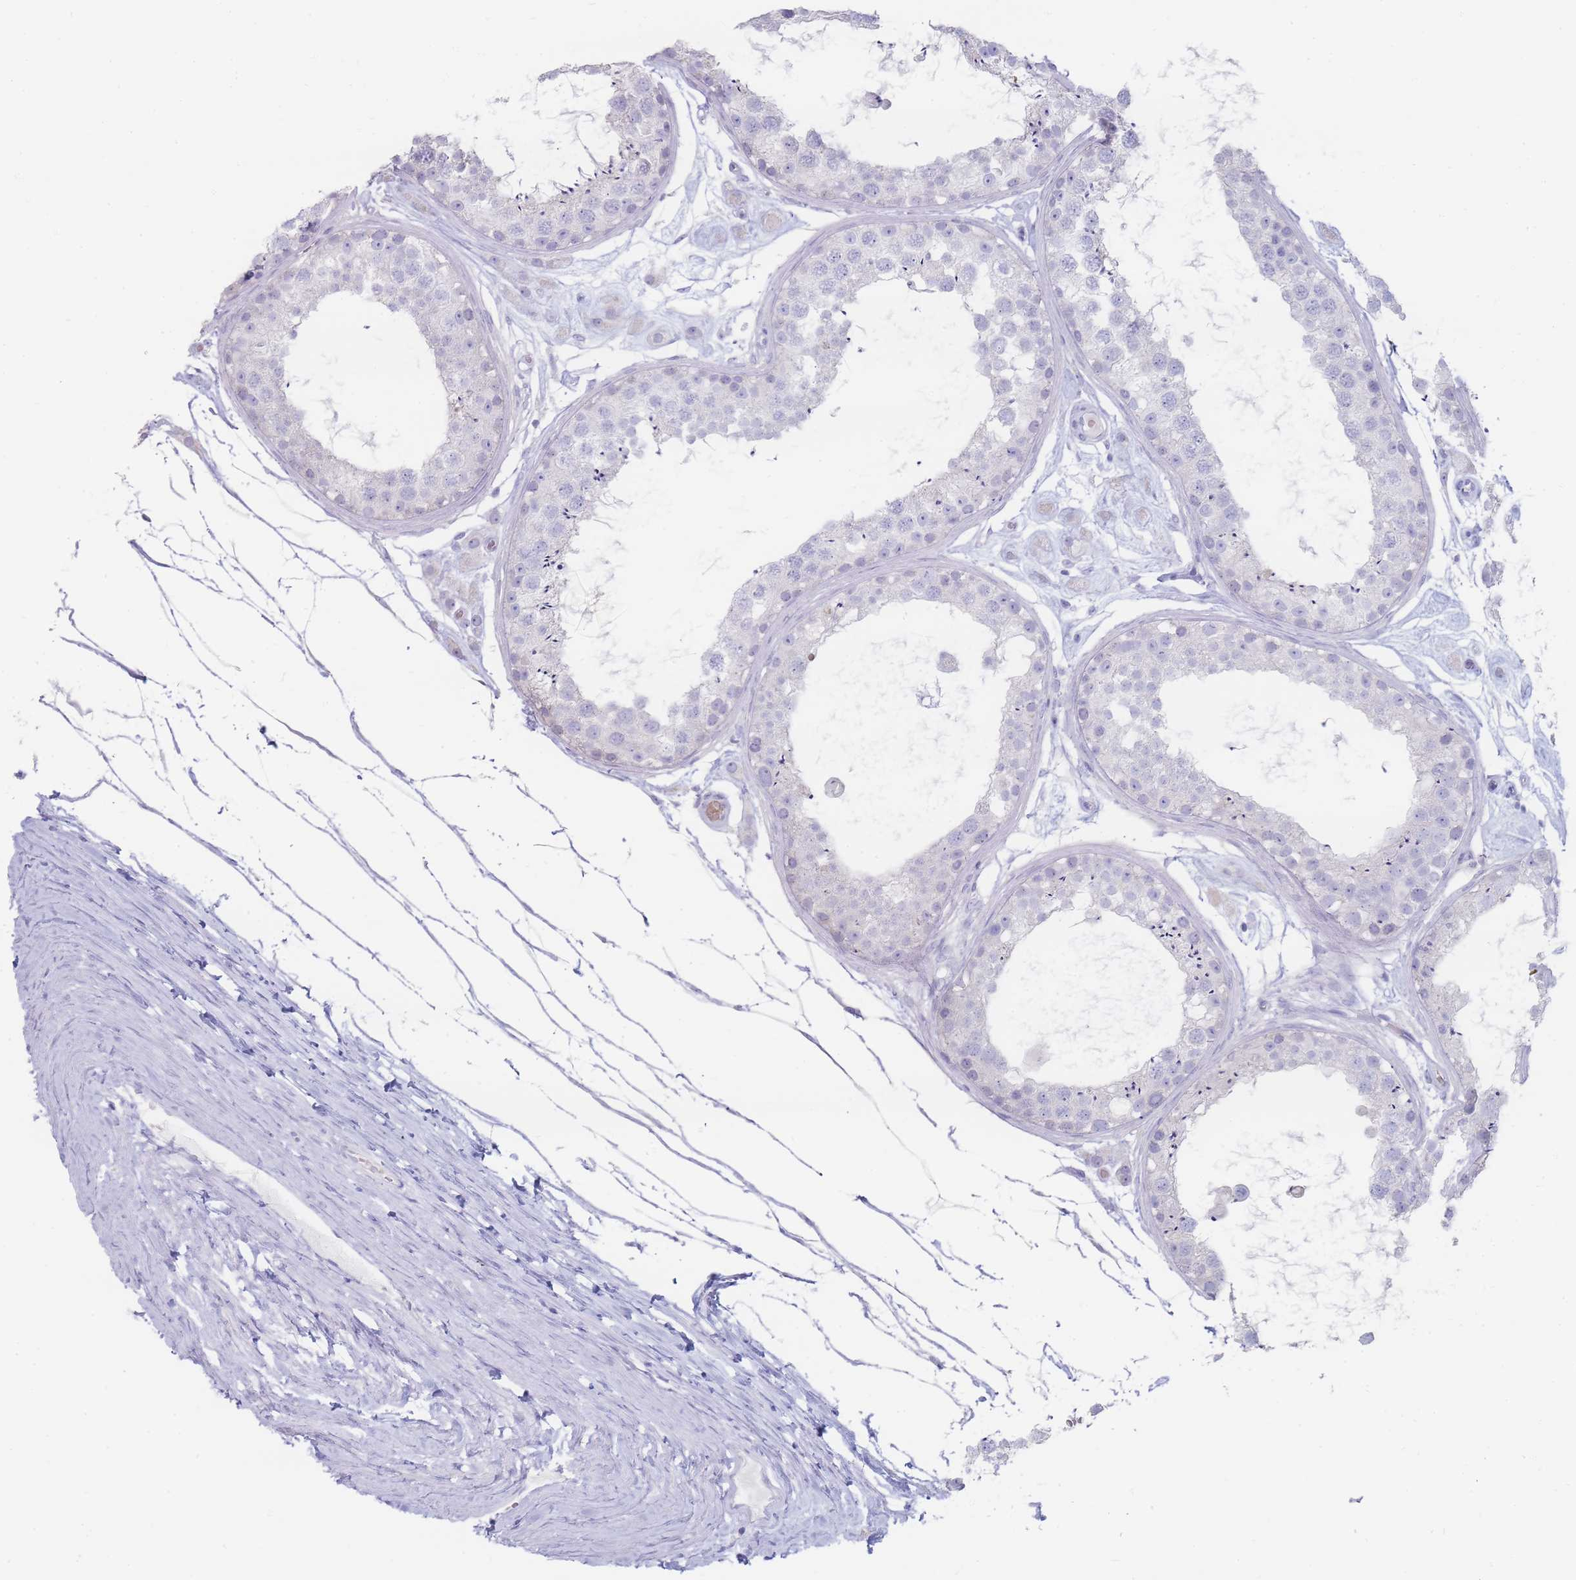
{"staining": {"intensity": "negative", "quantity": "none", "location": "none"}, "tissue": "testis", "cell_type": "Cells in seminiferous ducts", "image_type": "normal", "snomed": [{"axis": "morphology", "description": "Normal tissue, NOS"}, {"axis": "topography", "description": "Testis"}], "caption": "This image is of unremarkable testis stained with immunohistochemistry (IHC) to label a protein in brown with the nuclei are counter-stained blue. There is no staining in cells in seminiferous ducts. Brightfield microscopy of IHC stained with DAB (3,3'-diaminobenzidine) (brown) and hematoxylin (blue), captured at high magnification.", "gene": "ENSG00000284931", "patient": {"sex": "male", "age": 25}}